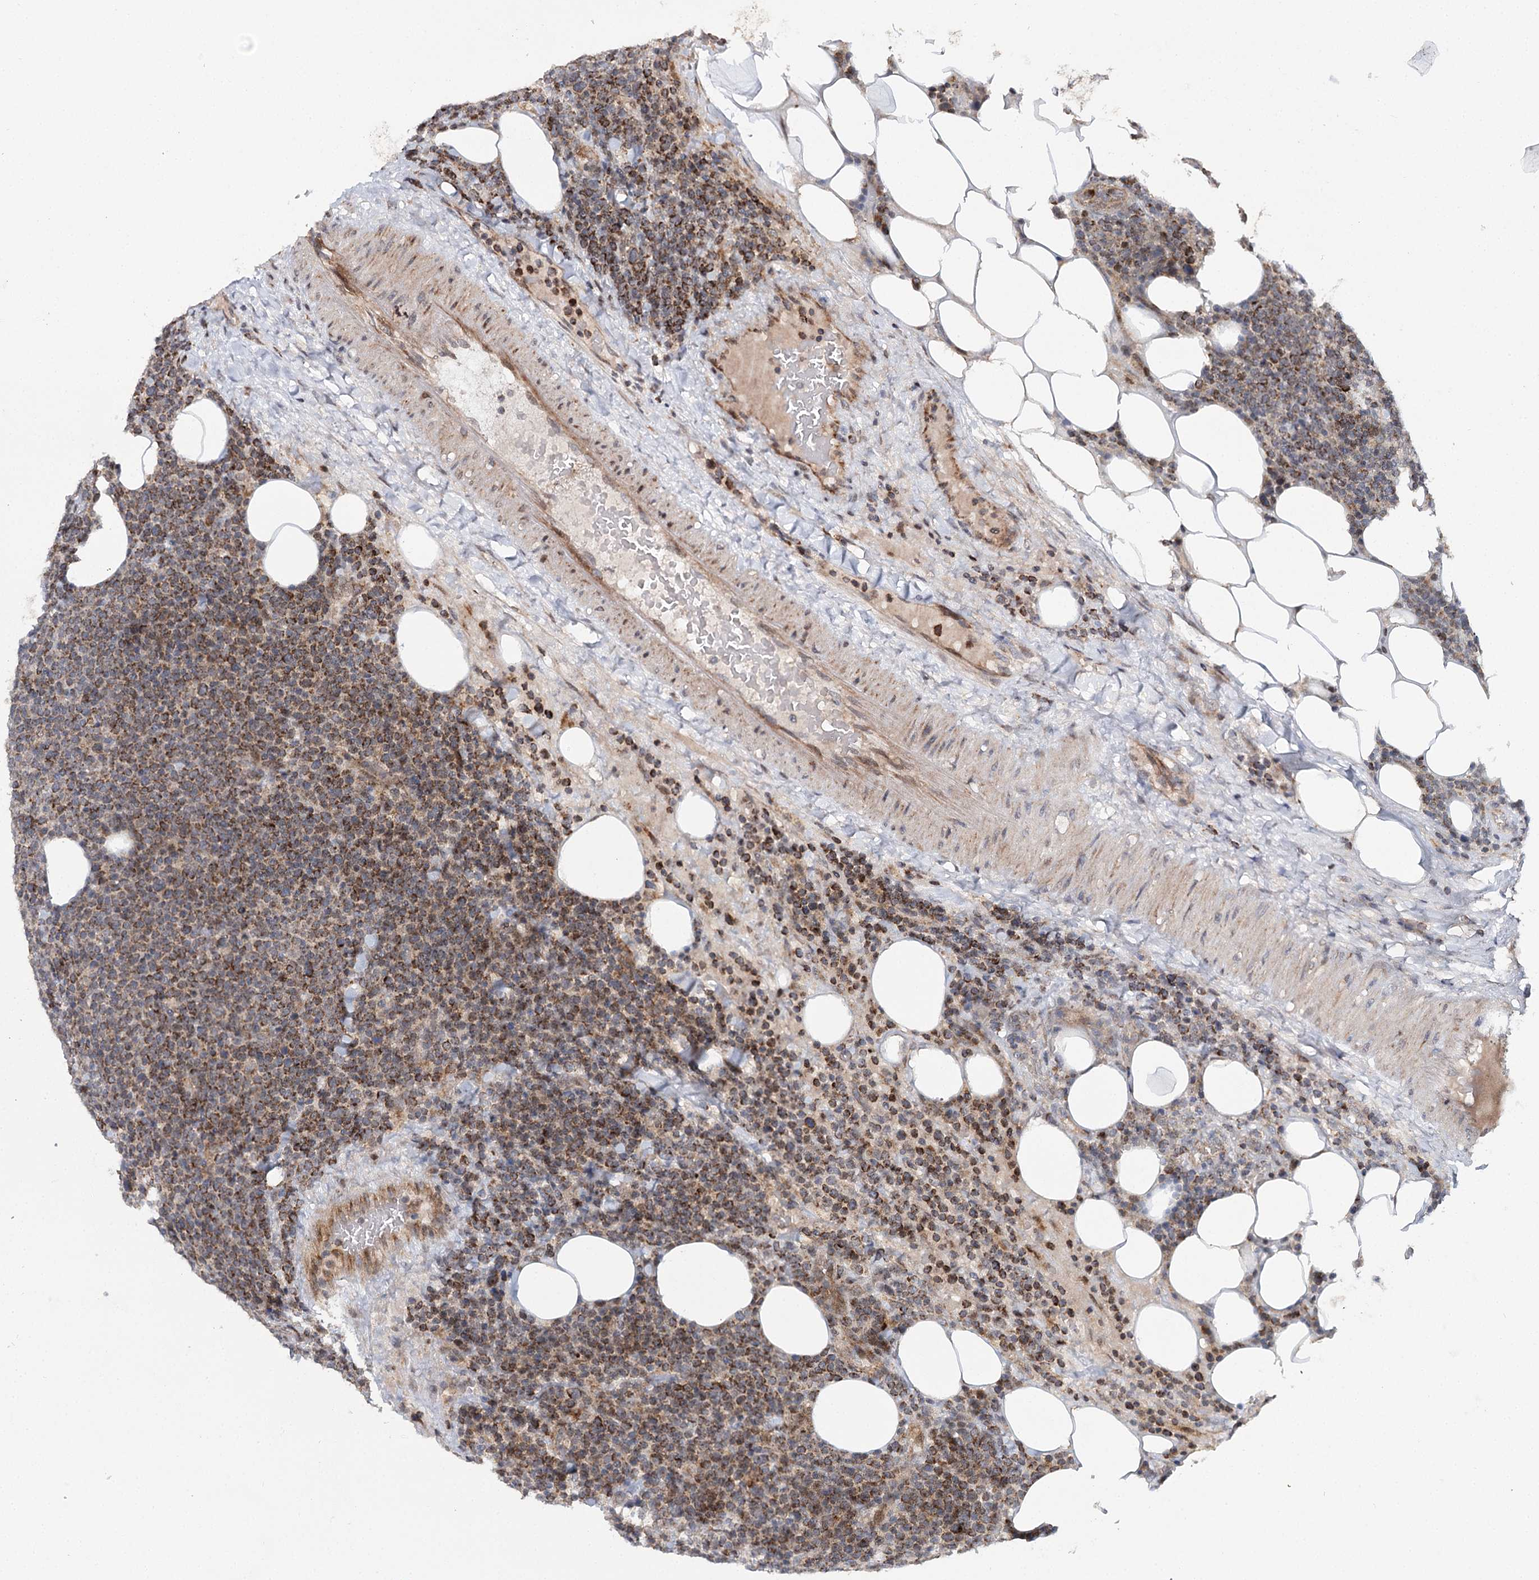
{"staining": {"intensity": "moderate", "quantity": ">75%", "location": "cytoplasmic/membranous"}, "tissue": "lymphoma", "cell_type": "Tumor cells", "image_type": "cancer", "snomed": [{"axis": "morphology", "description": "Malignant lymphoma, non-Hodgkin's type, High grade"}, {"axis": "topography", "description": "Lymph node"}], "caption": "Moderate cytoplasmic/membranous positivity is identified in about >75% of tumor cells in high-grade malignant lymphoma, non-Hodgkin's type.", "gene": "ZNRF3", "patient": {"sex": "male", "age": 61}}